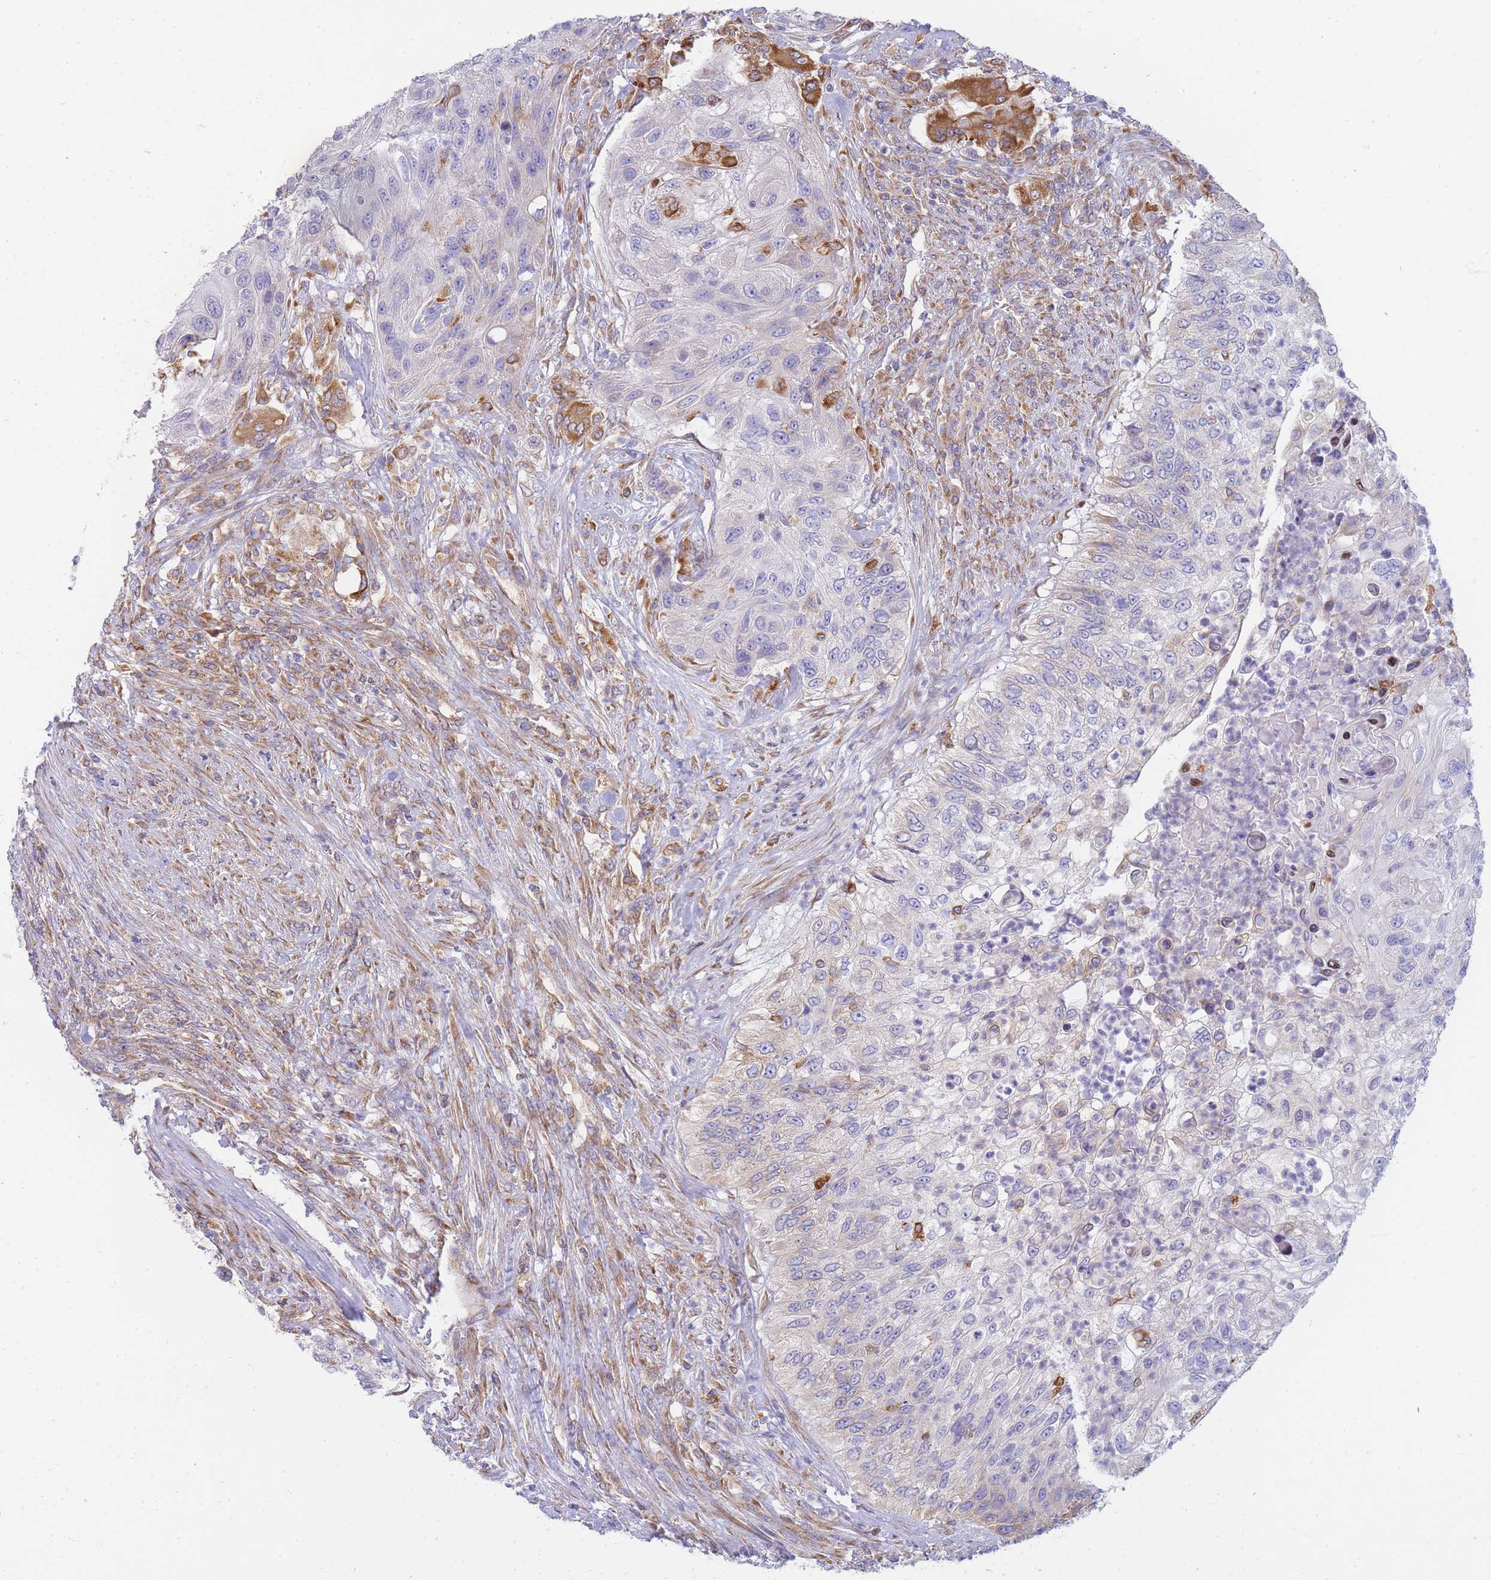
{"staining": {"intensity": "strong", "quantity": "<25%", "location": "cytoplasmic/membranous"}, "tissue": "urothelial cancer", "cell_type": "Tumor cells", "image_type": "cancer", "snomed": [{"axis": "morphology", "description": "Urothelial carcinoma, High grade"}, {"axis": "topography", "description": "Urinary bladder"}], "caption": "This is a photomicrograph of immunohistochemistry staining of urothelial cancer, which shows strong positivity in the cytoplasmic/membranous of tumor cells.", "gene": "SH2B2", "patient": {"sex": "female", "age": 60}}